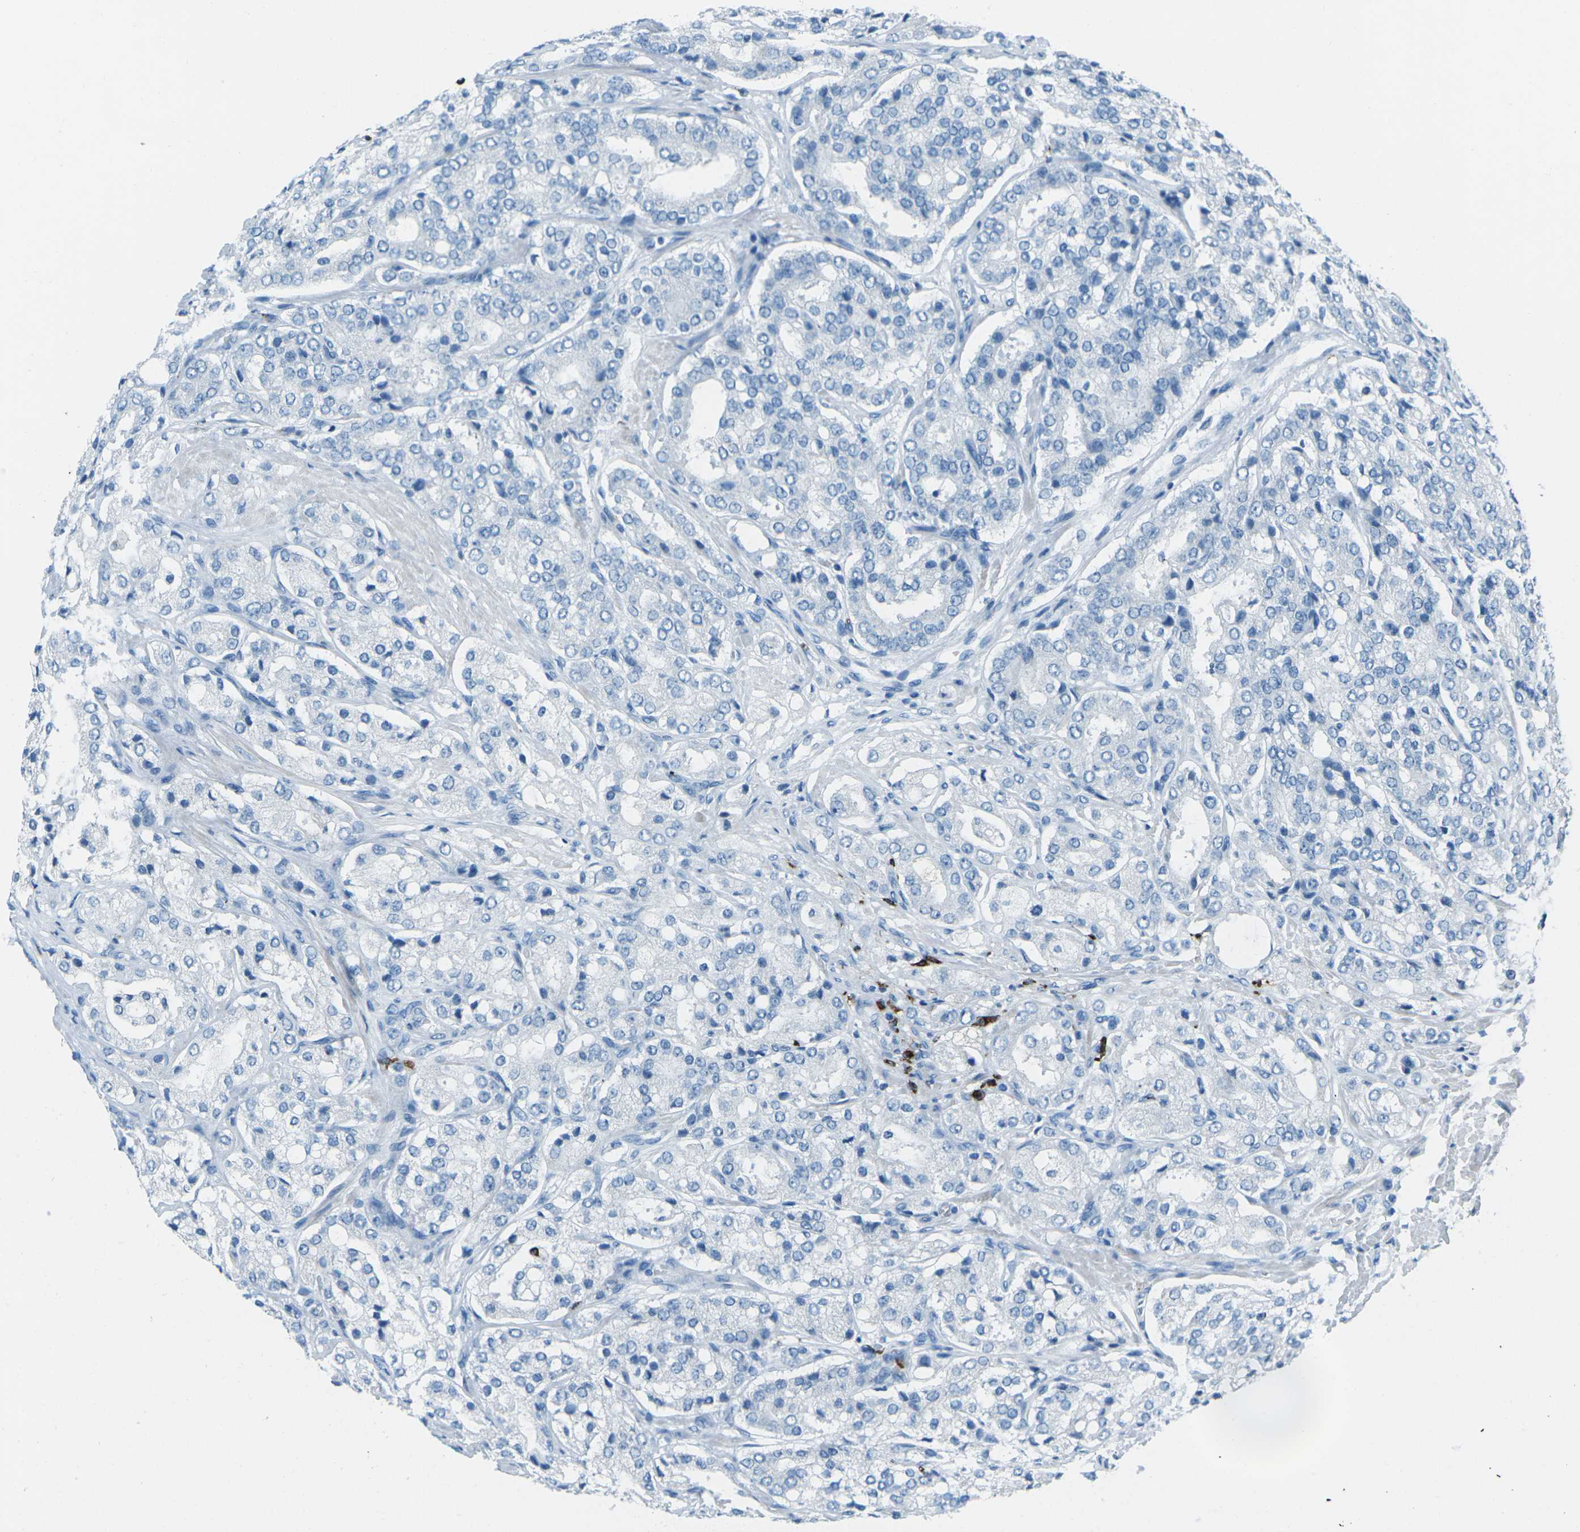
{"staining": {"intensity": "negative", "quantity": "none", "location": "none"}, "tissue": "prostate cancer", "cell_type": "Tumor cells", "image_type": "cancer", "snomed": [{"axis": "morphology", "description": "Adenocarcinoma, High grade"}, {"axis": "topography", "description": "Prostate"}], "caption": "IHC image of neoplastic tissue: high-grade adenocarcinoma (prostate) stained with DAB reveals no significant protein expression in tumor cells.", "gene": "FCN1", "patient": {"sex": "male", "age": 65}}